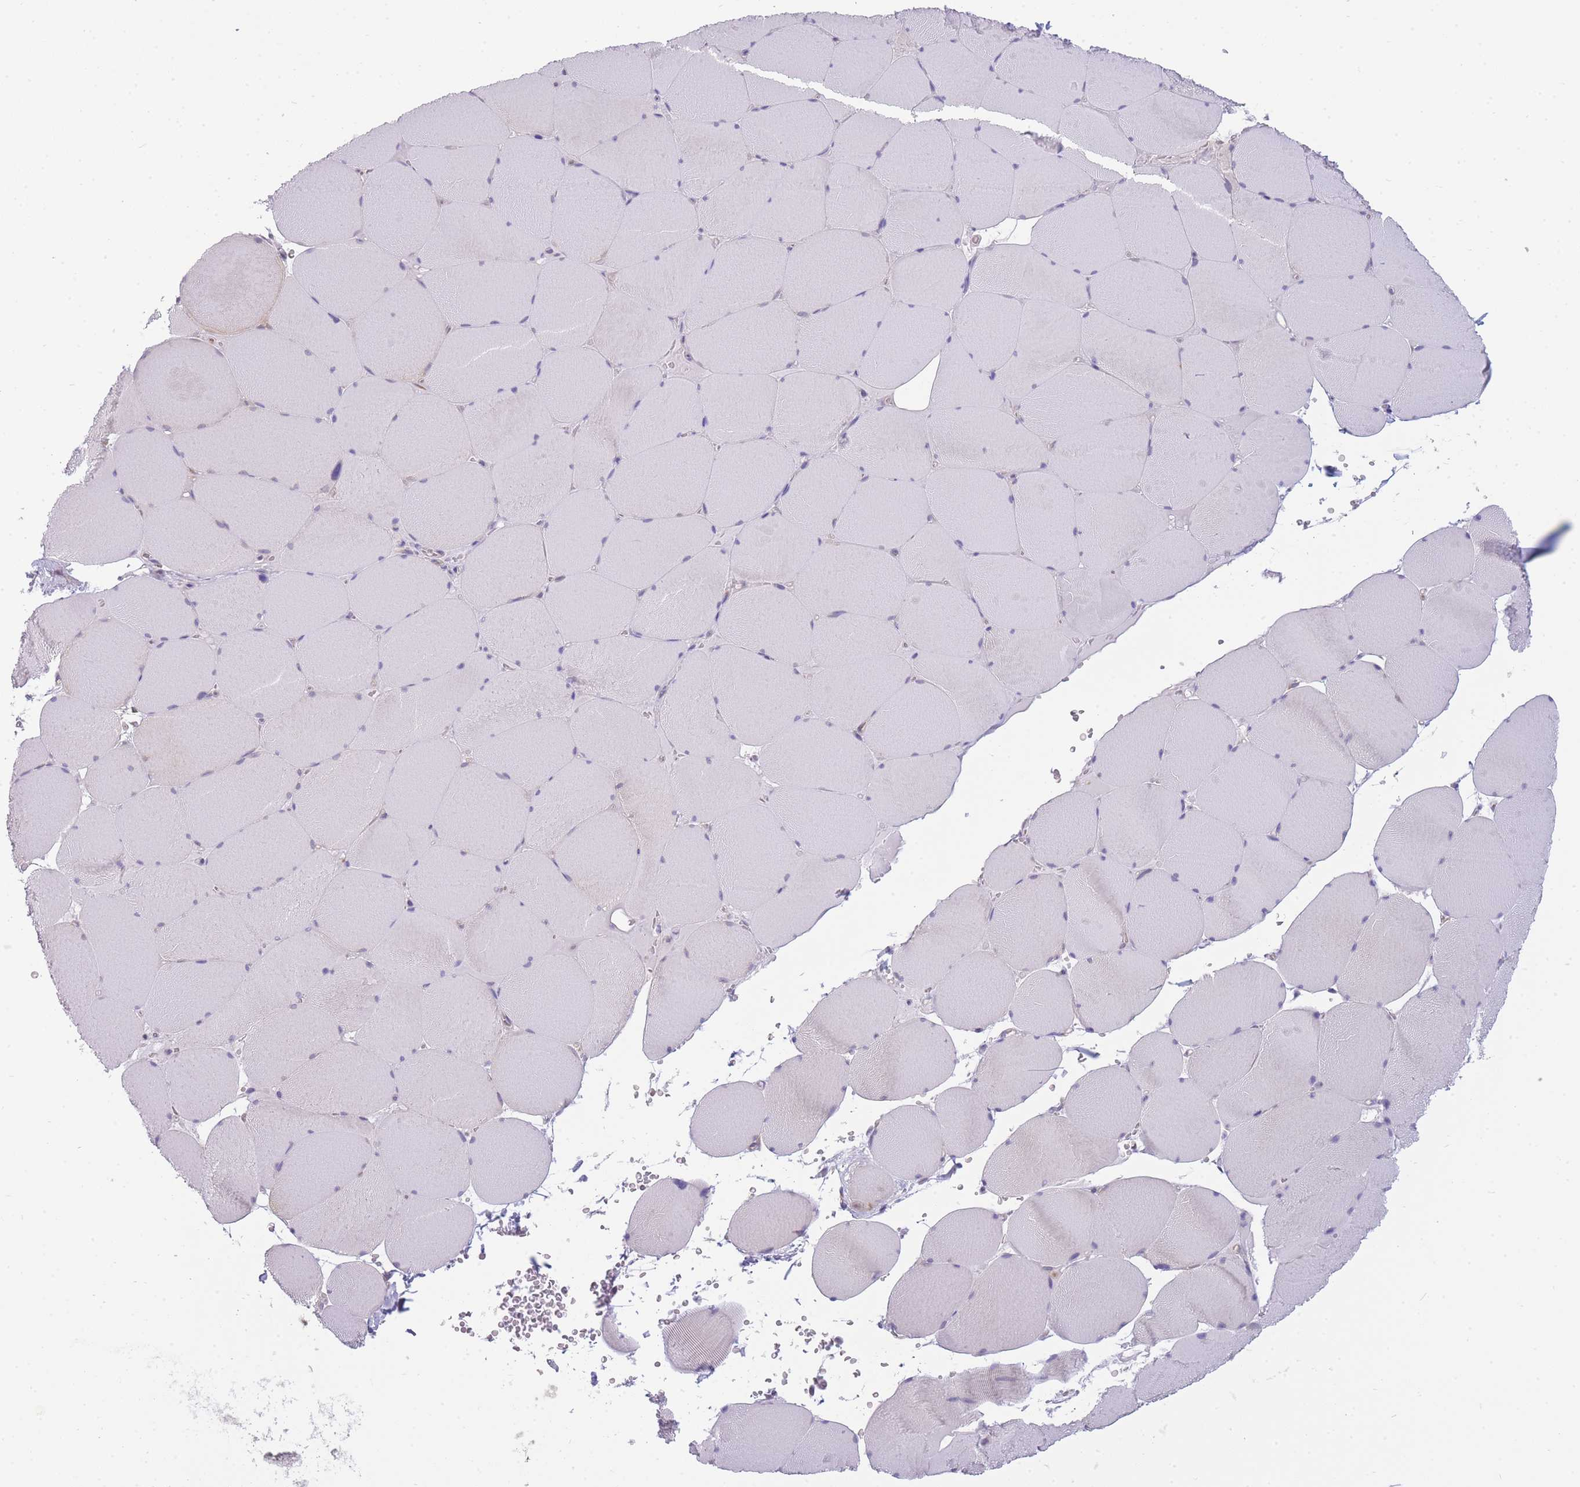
{"staining": {"intensity": "negative", "quantity": "none", "location": "none"}, "tissue": "skeletal muscle", "cell_type": "Myocytes", "image_type": "normal", "snomed": [{"axis": "morphology", "description": "Normal tissue, NOS"}, {"axis": "topography", "description": "Skeletal muscle"}, {"axis": "topography", "description": "Head-Neck"}], "caption": "An immunohistochemistry (IHC) histopathology image of normal skeletal muscle is shown. There is no staining in myocytes of skeletal muscle.", "gene": "PFDN6", "patient": {"sex": "male", "age": 66}}